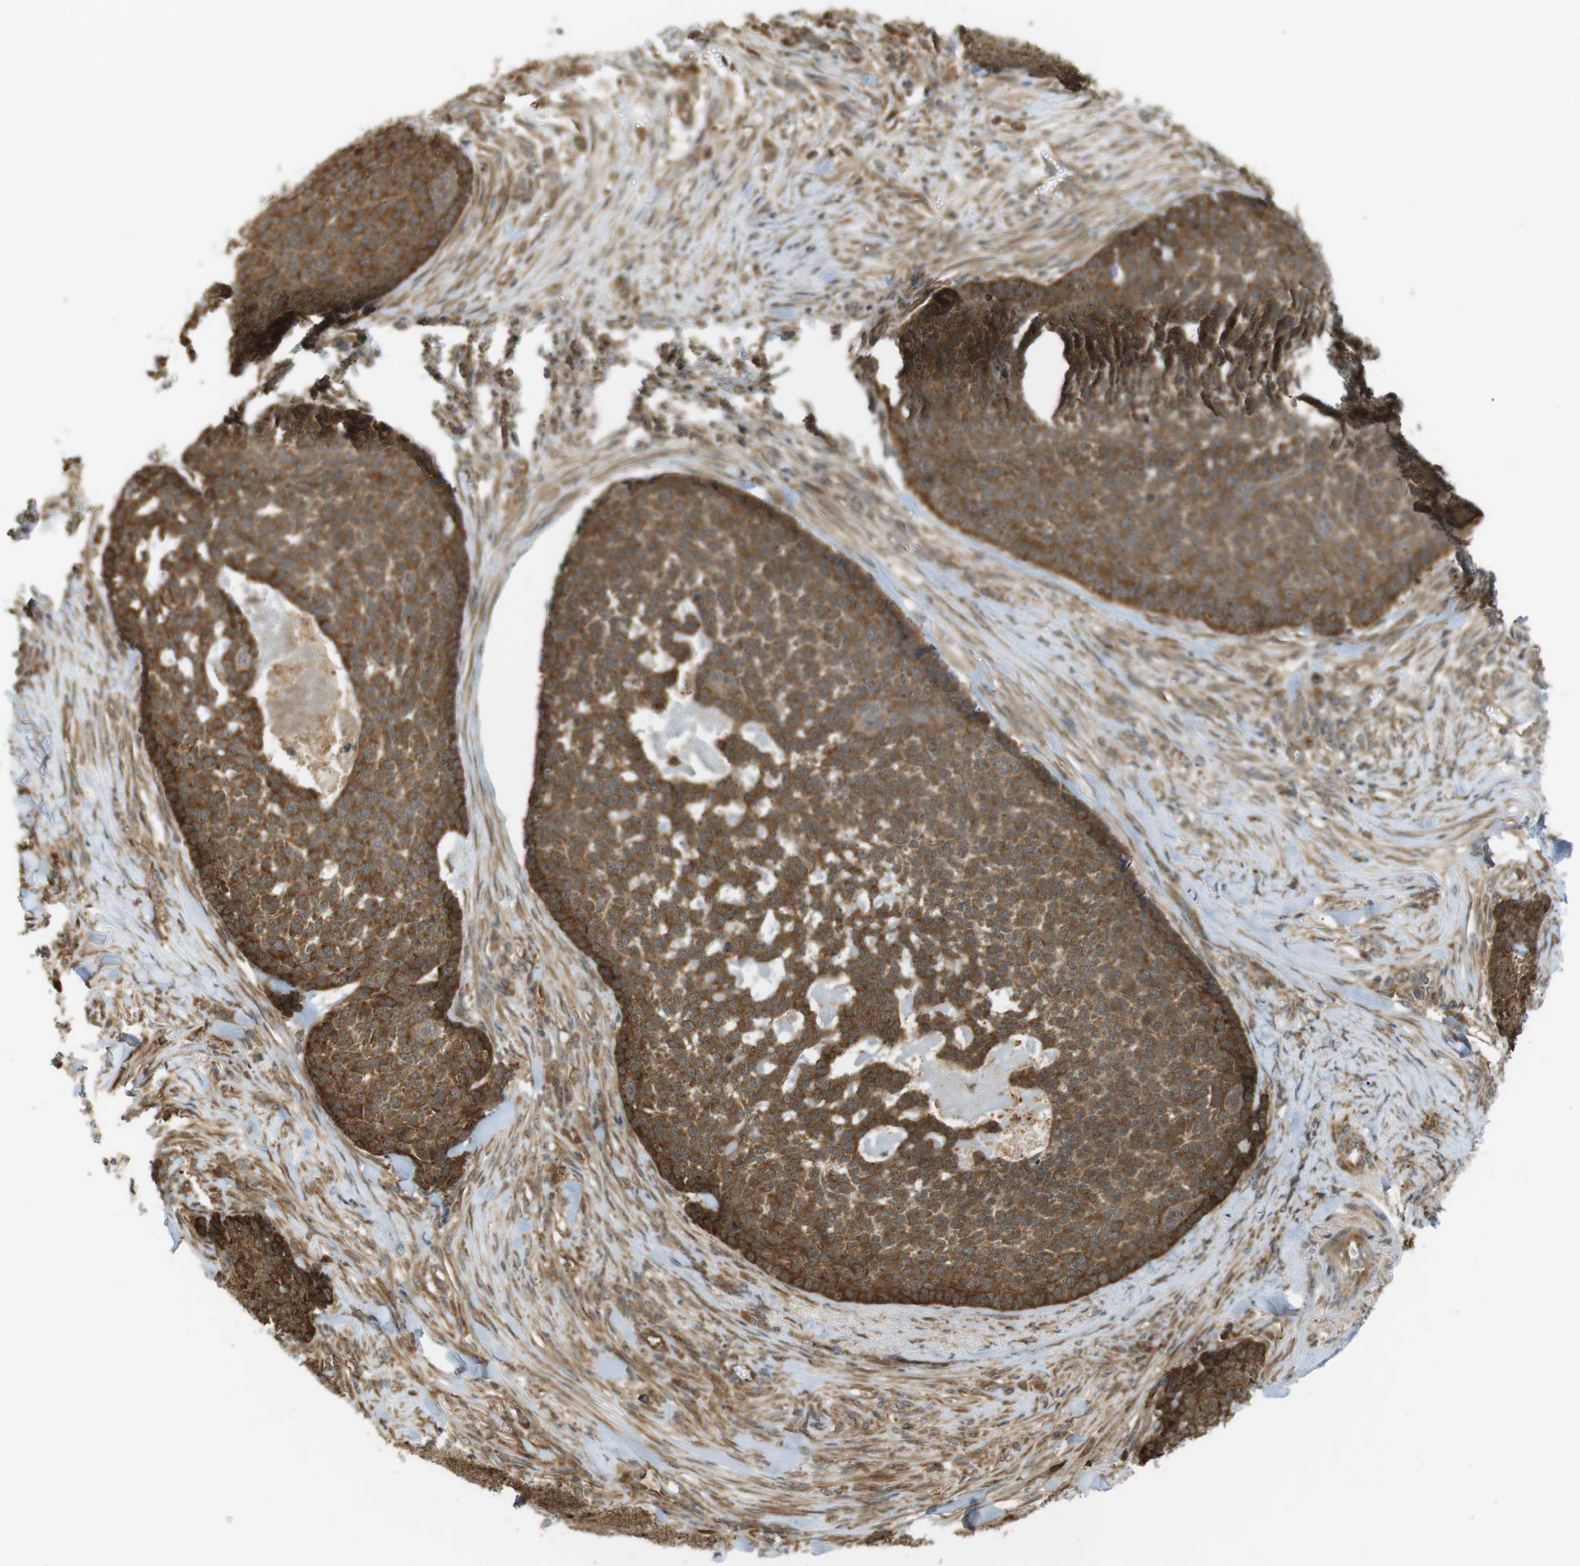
{"staining": {"intensity": "strong", "quantity": ">75%", "location": "cytoplasmic/membranous,nuclear"}, "tissue": "skin cancer", "cell_type": "Tumor cells", "image_type": "cancer", "snomed": [{"axis": "morphology", "description": "Basal cell carcinoma"}, {"axis": "topography", "description": "Skin"}], "caption": "DAB (3,3'-diaminobenzidine) immunohistochemical staining of human skin cancer reveals strong cytoplasmic/membranous and nuclear protein positivity in approximately >75% of tumor cells. The protein is shown in brown color, while the nuclei are stained blue.", "gene": "PA2G4", "patient": {"sex": "male", "age": 84}}